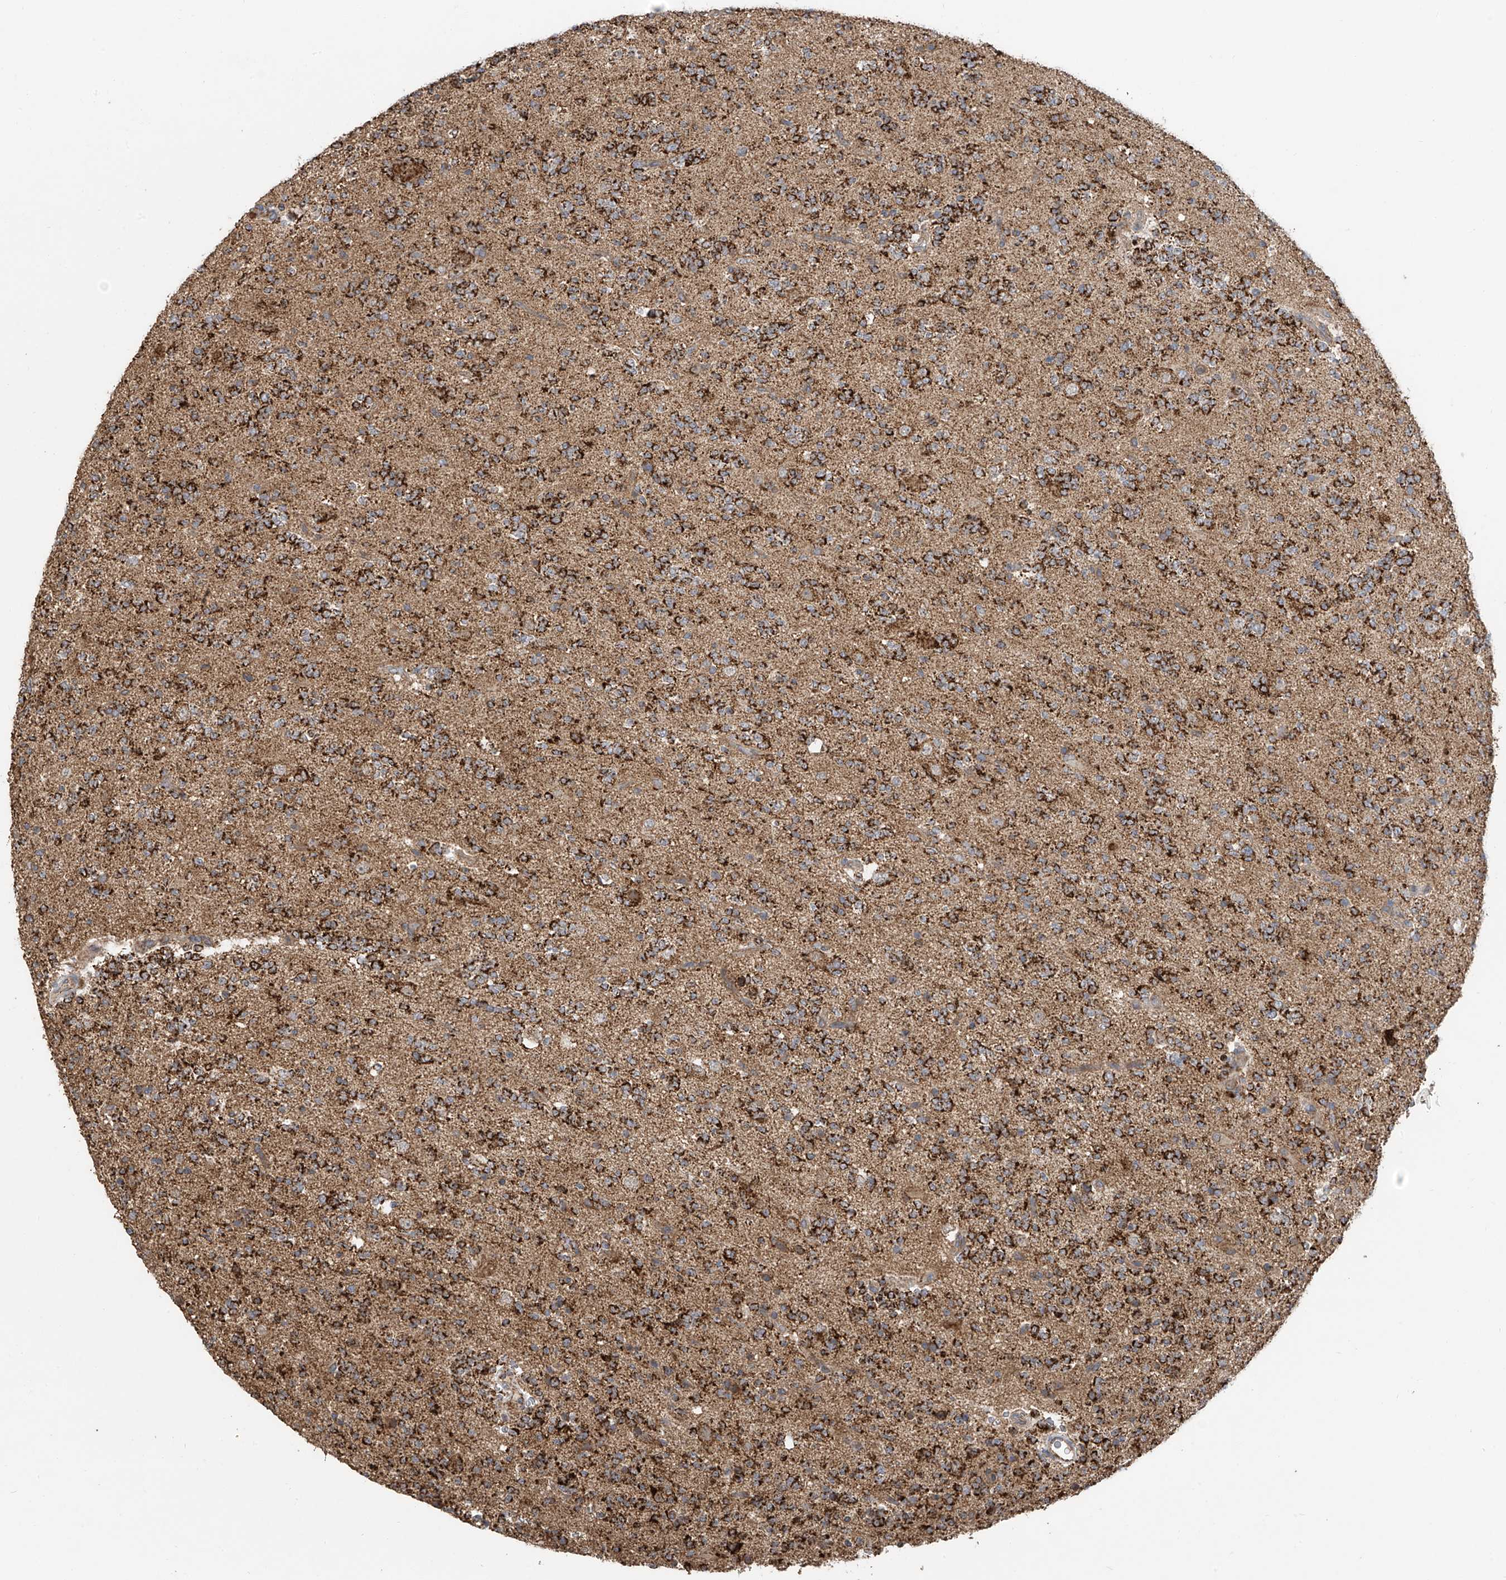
{"staining": {"intensity": "strong", "quantity": ">75%", "location": "cytoplasmic/membranous"}, "tissue": "glioma", "cell_type": "Tumor cells", "image_type": "cancer", "snomed": [{"axis": "morphology", "description": "Glioma, malignant, High grade"}, {"axis": "topography", "description": "Brain"}], "caption": "Strong cytoplasmic/membranous positivity is appreciated in about >75% of tumor cells in malignant high-grade glioma.", "gene": "UQCC1", "patient": {"sex": "female", "age": 62}}